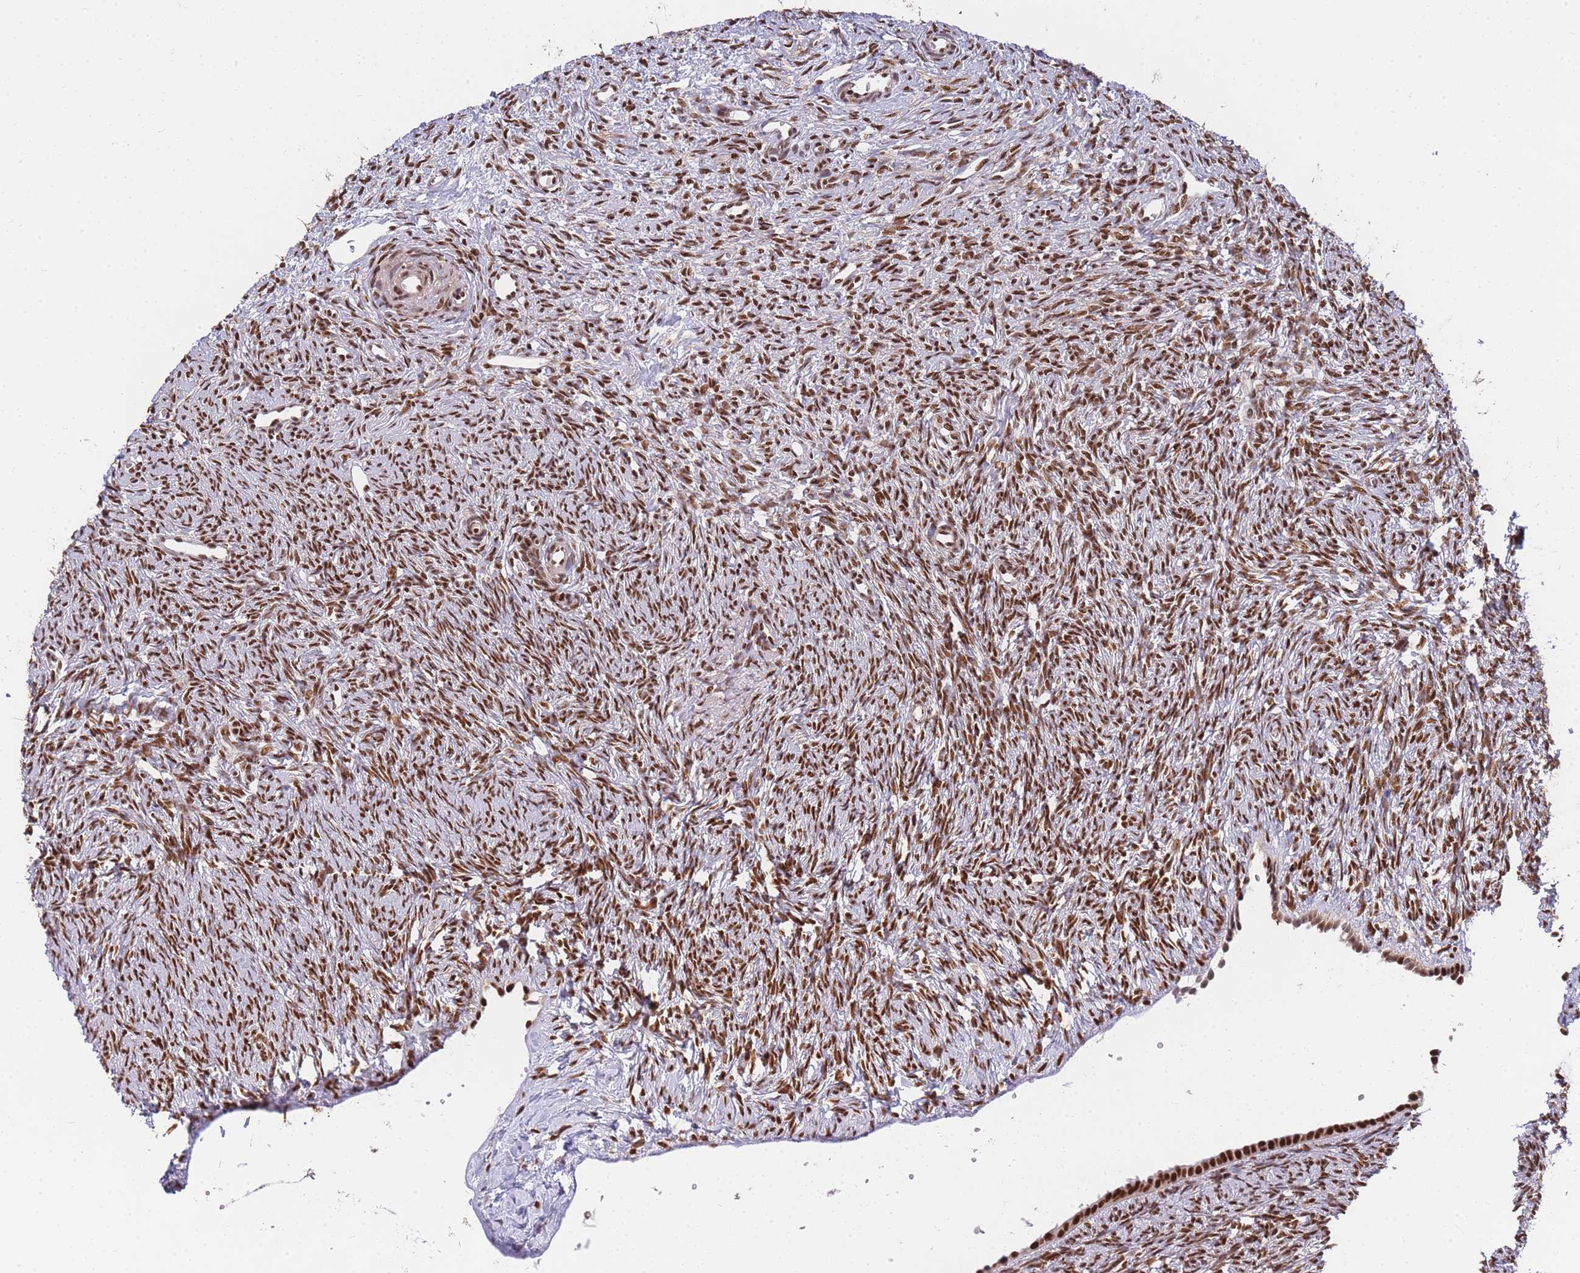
{"staining": {"intensity": "strong", "quantity": ">75%", "location": "nuclear"}, "tissue": "ovary", "cell_type": "Ovarian stroma cells", "image_type": "normal", "snomed": [{"axis": "morphology", "description": "Normal tissue, NOS"}, {"axis": "topography", "description": "Ovary"}], "caption": "There is high levels of strong nuclear expression in ovarian stroma cells of normal ovary, as demonstrated by immunohistochemical staining (brown color).", "gene": "PRKDC", "patient": {"sex": "female", "age": 51}}